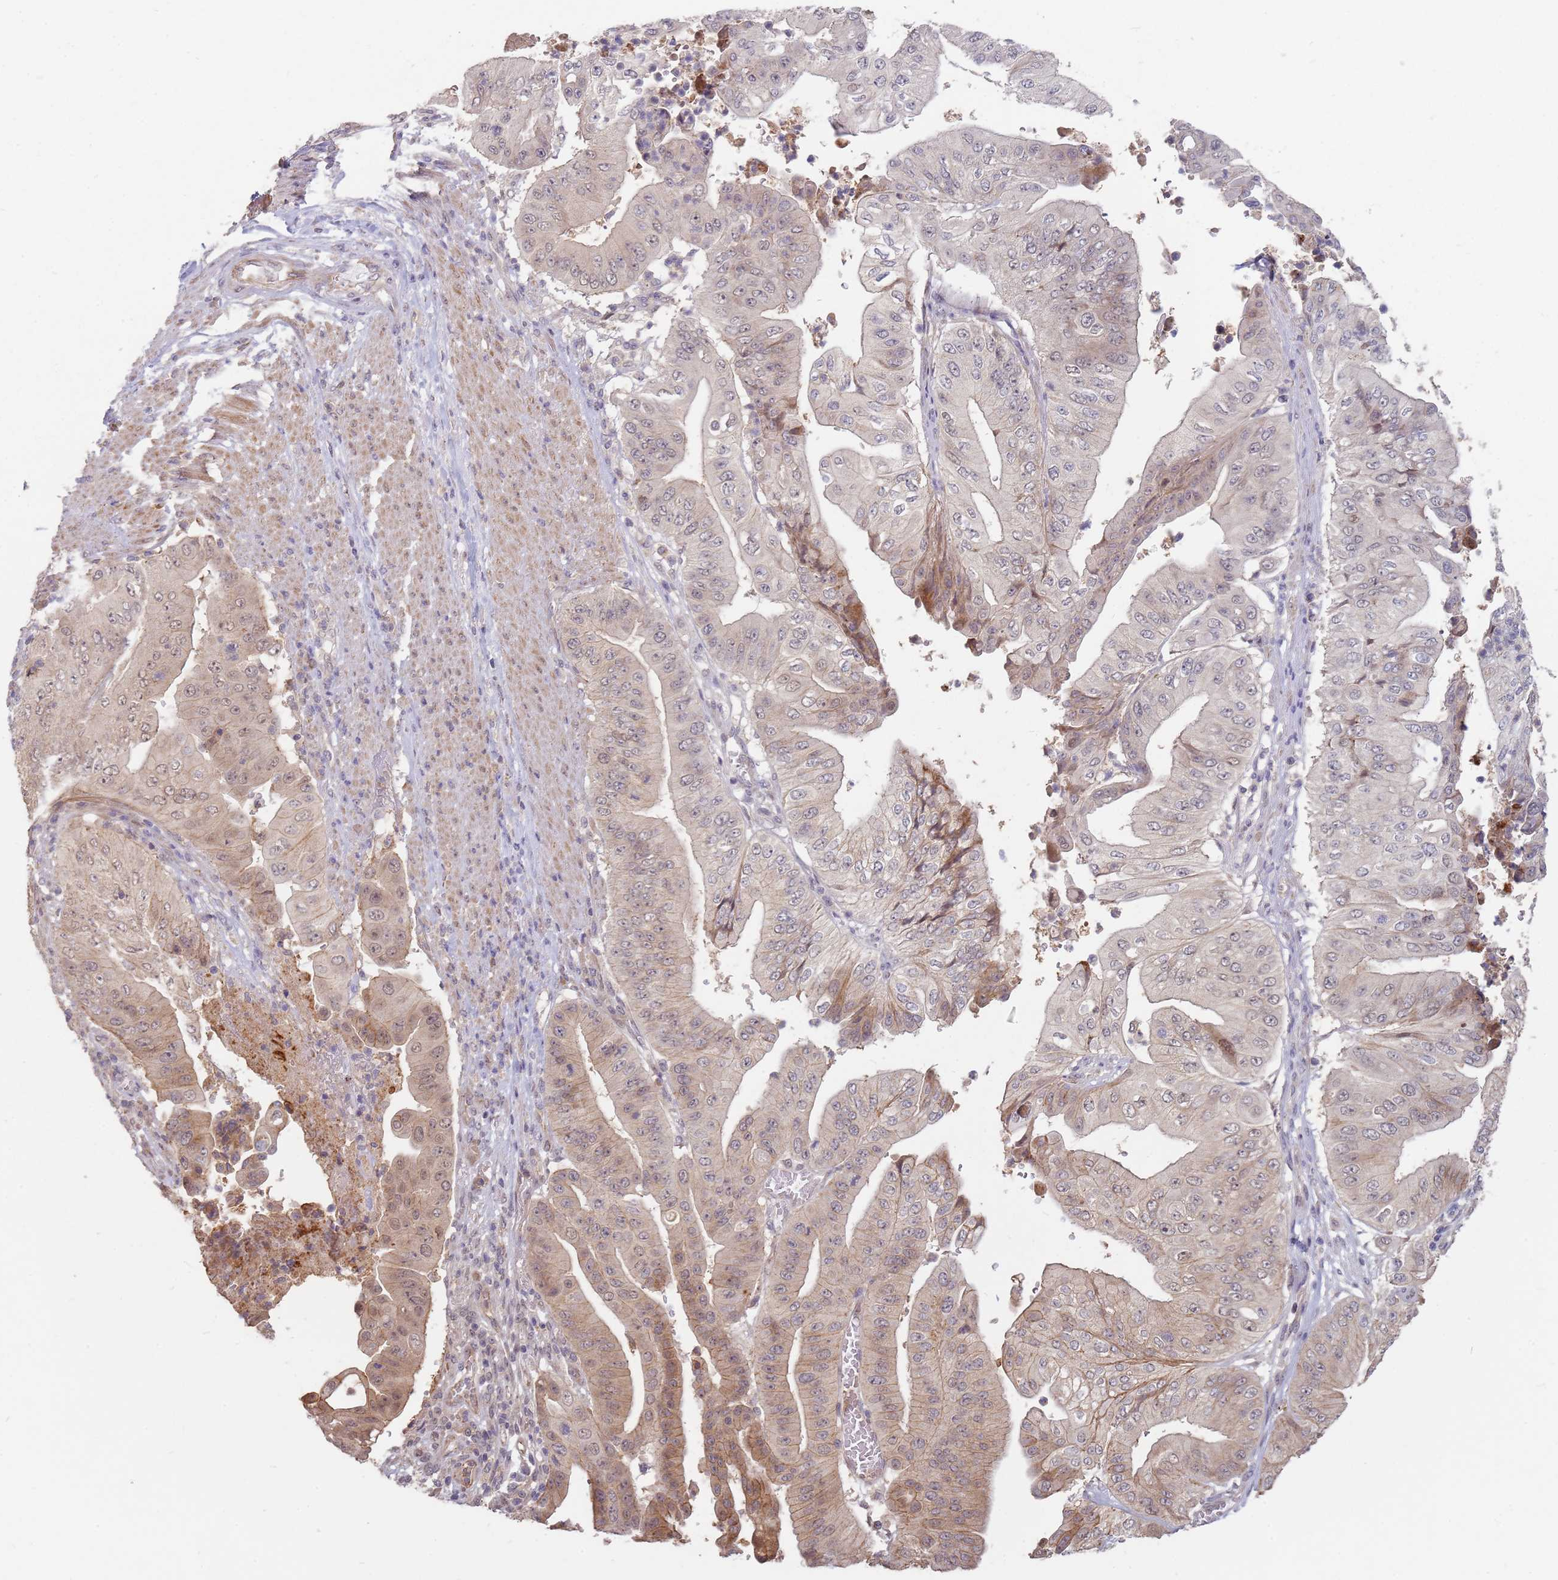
{"staining": {"intensity": "moderate", "quantity": "25%-75%", "location": "cytoplasmic/membranous"}, "tissue": "pancreatic cancer", "cell_type": "Tumor cells", "image_type": "cancer", "snomed": [{"axis": "morphology", "description": "Adenocarcinoma, NOS"}, {"axis": "topography", "description": "Pancreas"}], "caption": "Protein expression analysis of human pancreatic cancer reveals moderate cytoplasmic/membranous staining in approximately 25%-75% of tumor cells. (DAB (3,3'-diaminobenzidine) IHC, brown staining for protein, blue staining for nuclei).", "gene": "MPEG1", "patient": {"sex": "female", "age": 77}}